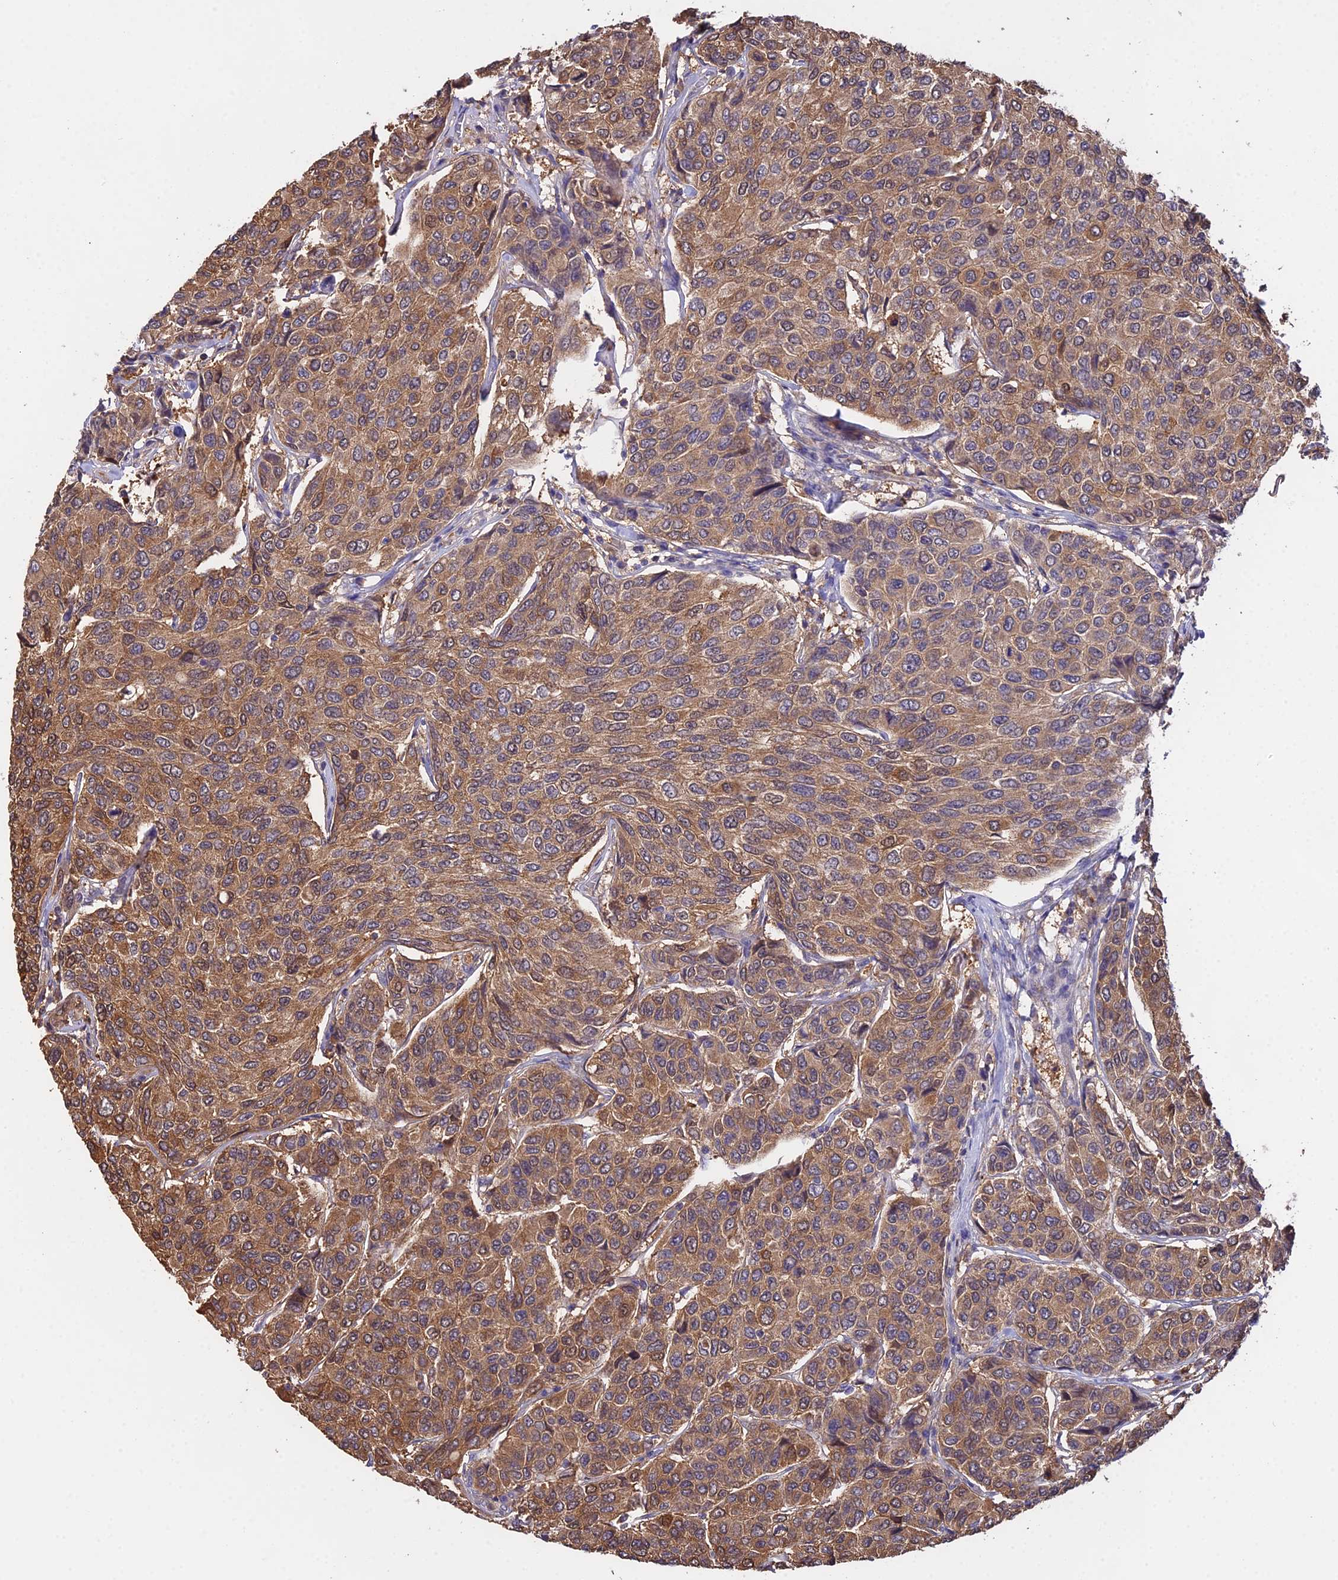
{"staining": {"intensity": "moderate", "quantity": ">75%", "location": "cytoplasmic/membranous"}, "tissue": "breast cancer", "cell_type": "Tumor cells", "image_type": "cancer", "snomed": [{"axis": "morphology", "description": "Duct carcinoma"}, {"axis": "topography", "description": "Breast"}], "caption": "An immunohistochemistry histopathology image of neoplastic tissue is shown. Protein staining in brown shows moderate cytoplasmic/membranous positivity in breast intraductal carcinoma within tumor cells. (DAB (3,3'-diaminobenzidine) IHC, brown staining for protein, blue staining for nuclei).", "gene": "FBP1", "patient": {"sex": "female", "age": 55}}